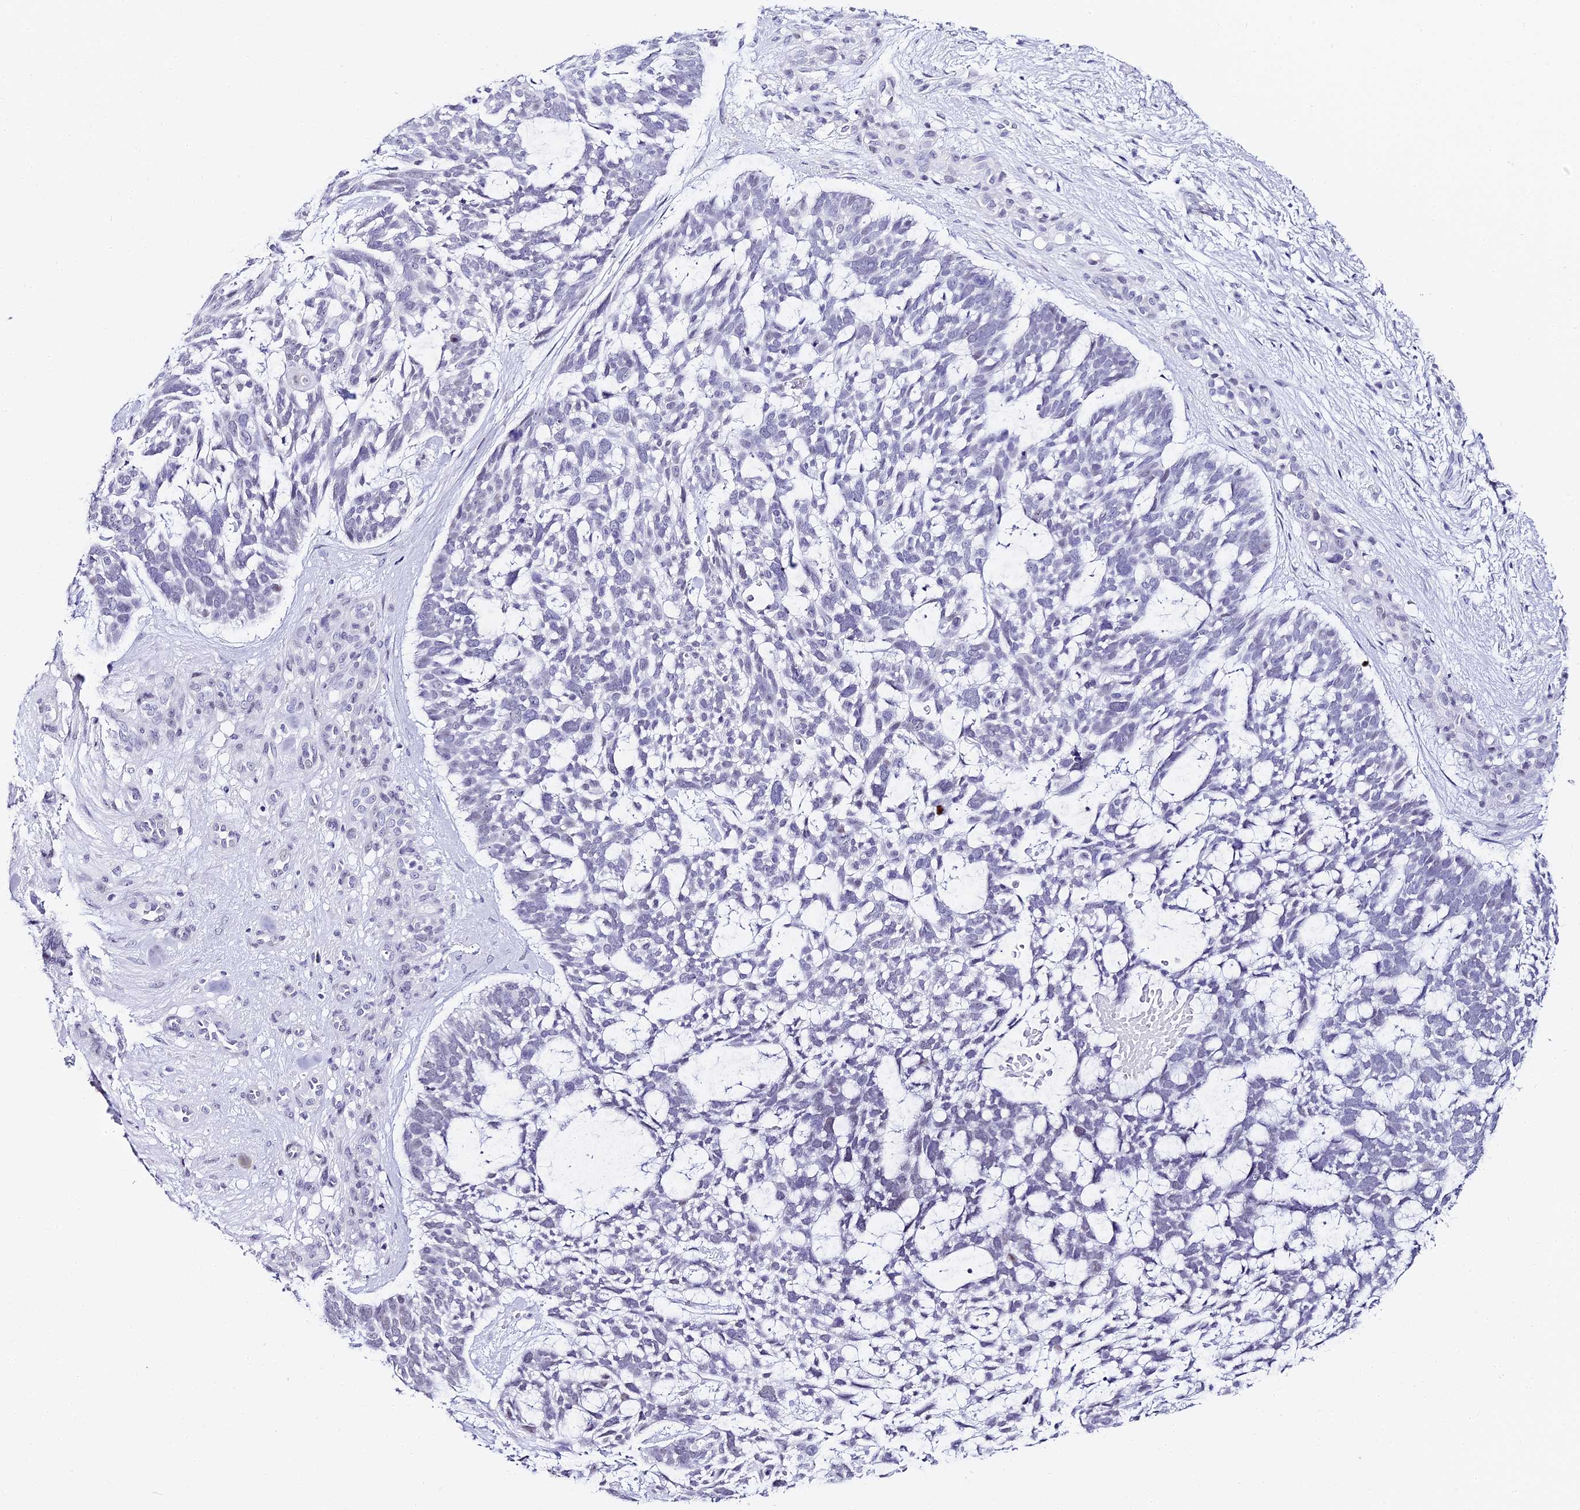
{"staining": {"intensity": "negative", "quantity": "none", "location": "none"}, "tissue": "skin cancer", "cell_type": "Tumor cells", "image_type": "cancer", "snomed": [{"axis": "morphology", "description": "Basal cell carcinoma"}, {"axis": "topography", "description": "Skin"}], "caption": "Immunohistochemistry (IHC) micrograph of human skin cancer (basal cell carcinoma) stained for a protein (brown), which demonstrates no positivity in tumor cells.", "gene": "ABHD14A-ACY1", "patient": {"sex": "male", "age": 88}}